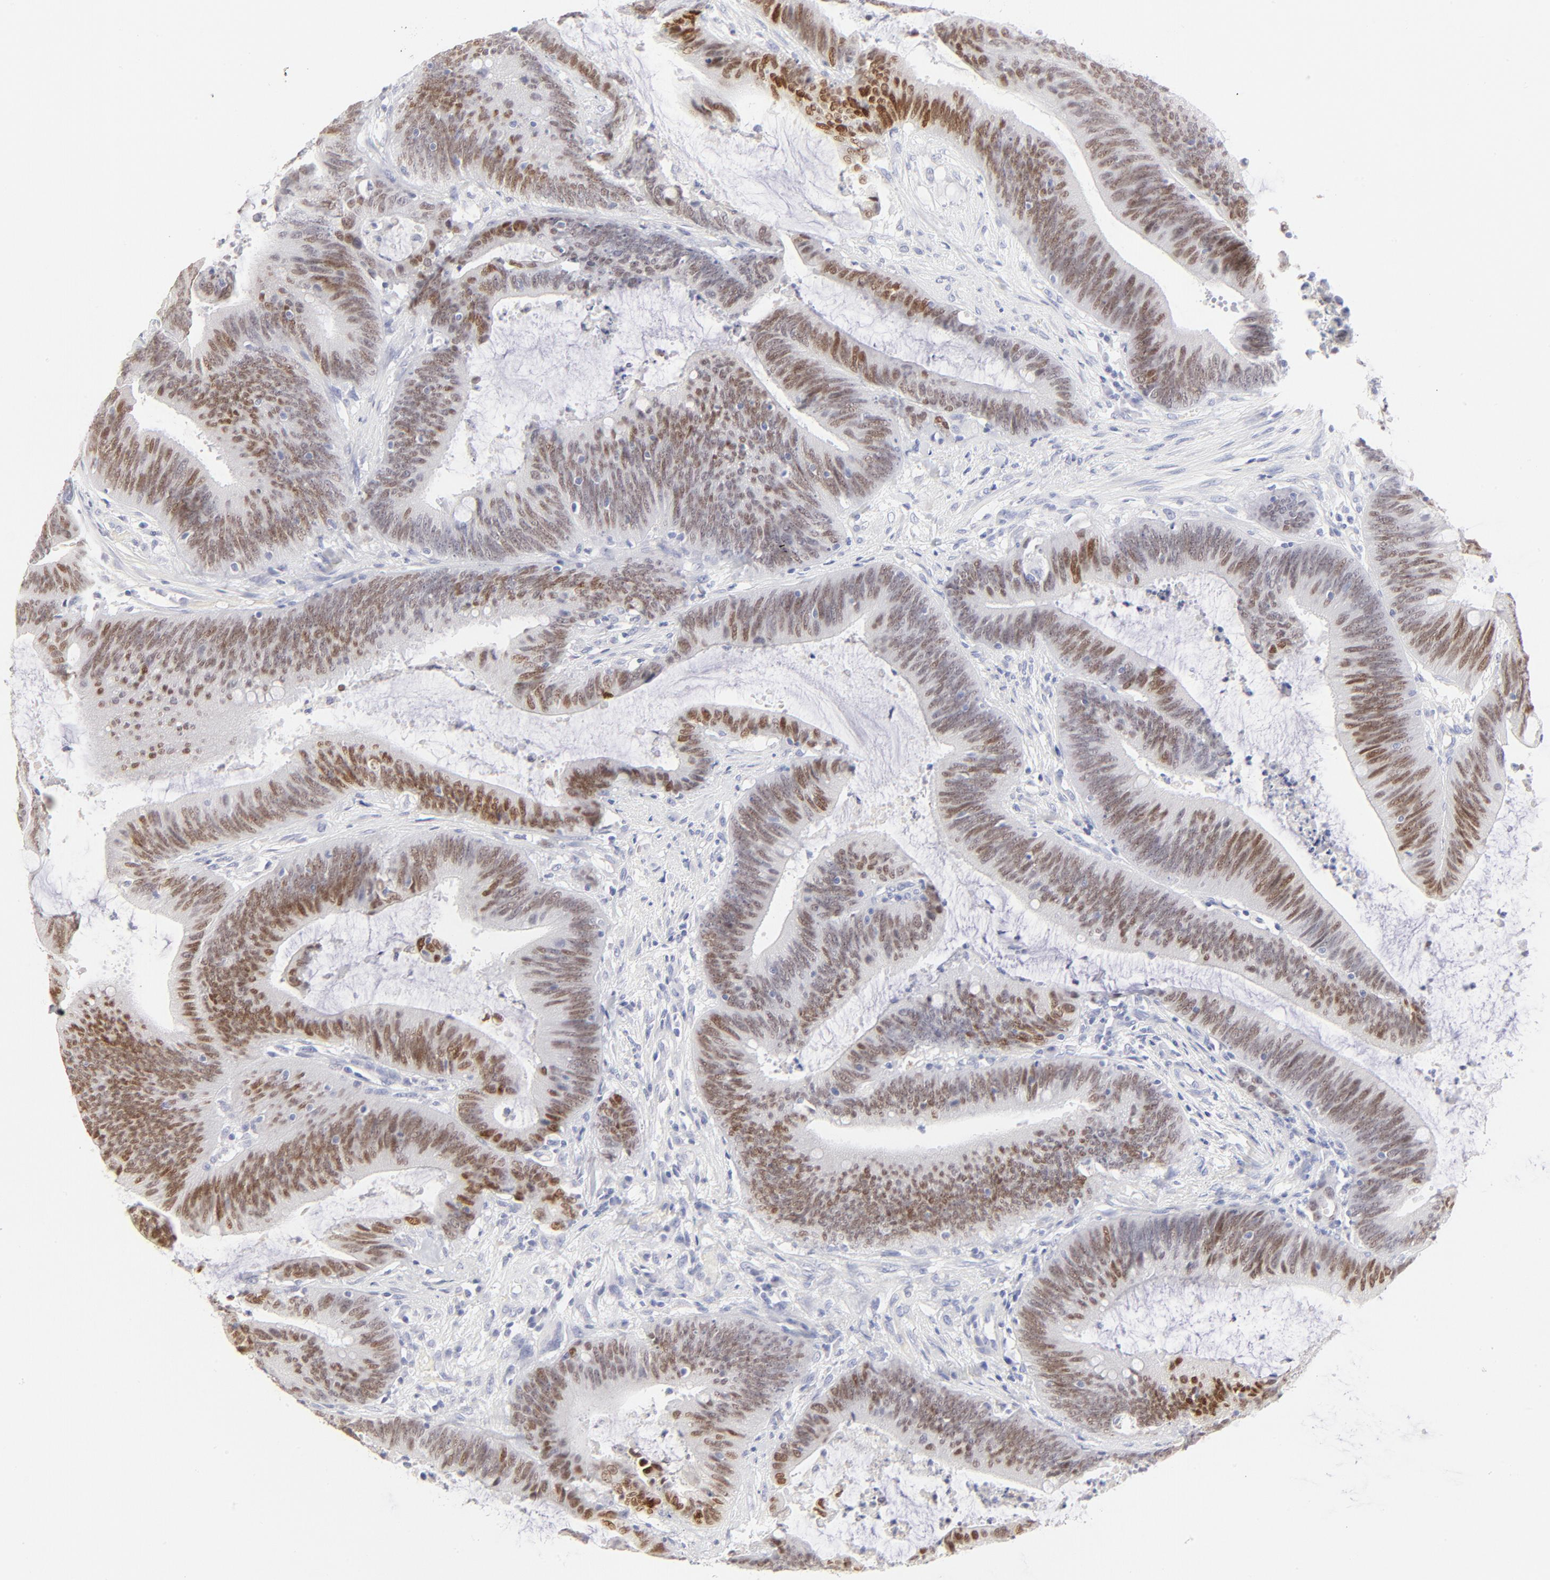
{"staining": {"intensity": "moderate", "quantity": "25%-75%", "location": "nuclear"}, "tissue": "colorectal cancer", "cell_type": "Tumor cells", "image_type": "cancer", "snomed": [{"axis": "morphology", "description": "Adenocarcinoma, NOS"}, {"axis": "topography", "description": "Rectum"}], "caption": "An image of human adenocarcinoma (colorectal) stained for a protein demonstrates moderate nuclear brown staining in tumor cells. Nuclei are stained in blue.", "gene": "ELF3", "patient": {"sex": "female", "age": 66}}